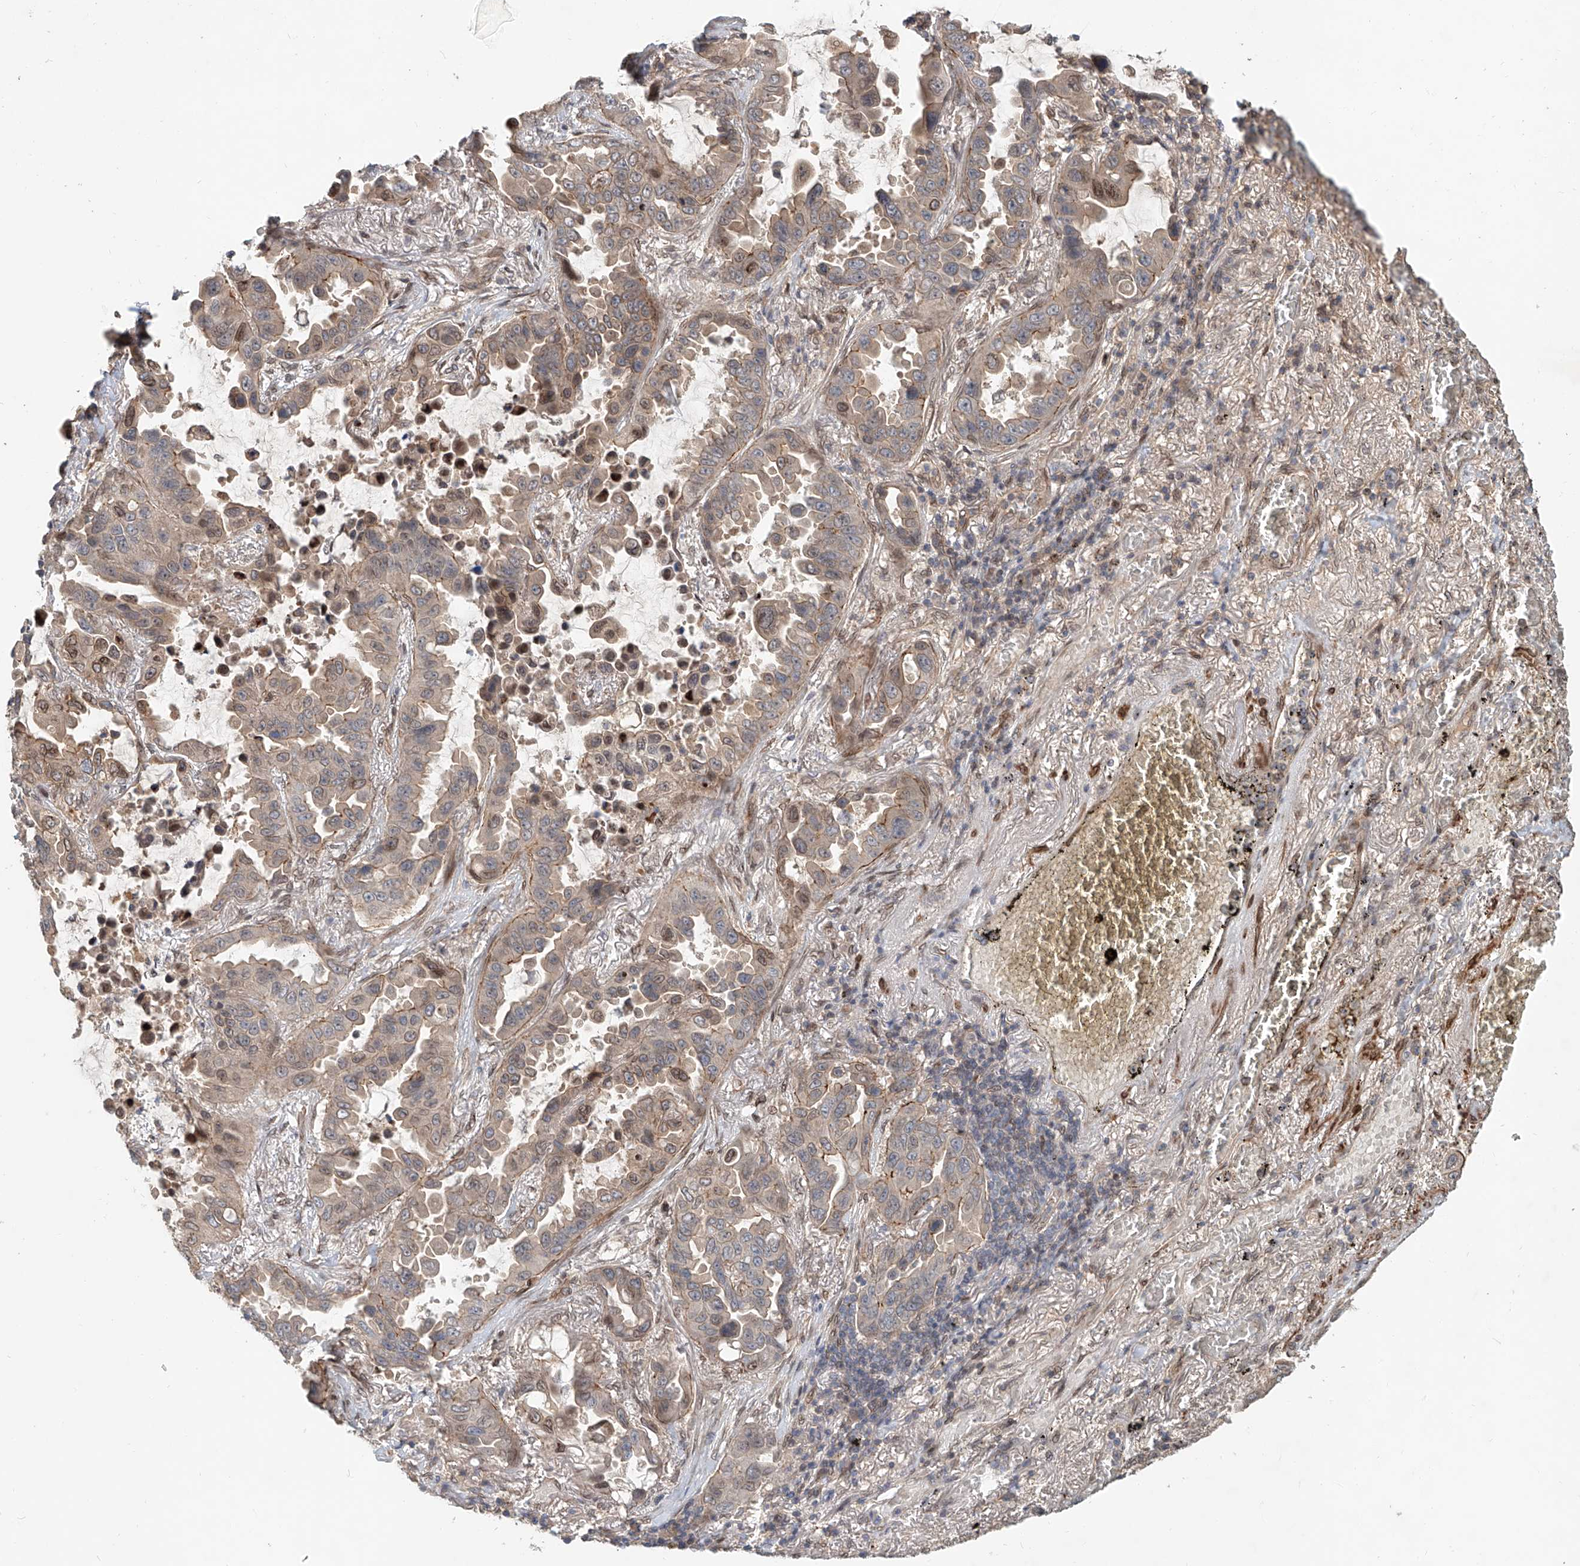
{"staining": {"intensity": "moderate", "quantity": "25%-75%", "location": "cytoplasmic/membranous,nuclear"}, "tissue": "lung cancer", "cell_type": "Tumor cells", "image_type": "cancer", "snomed": [{"axis": "morphology", "description": "Adenocarcinoma, NOS"}, {"axis": "topography", "description": "Lung"}], "caption": "Immunohistochemical staining of human lung cancer shows medium levels of moderate cytoplasmic/membranous and nuclear expression in about 25%-75% of tumor cells.", "gene": "SASH1", "patient": {"sex": "male", "age": 64}}